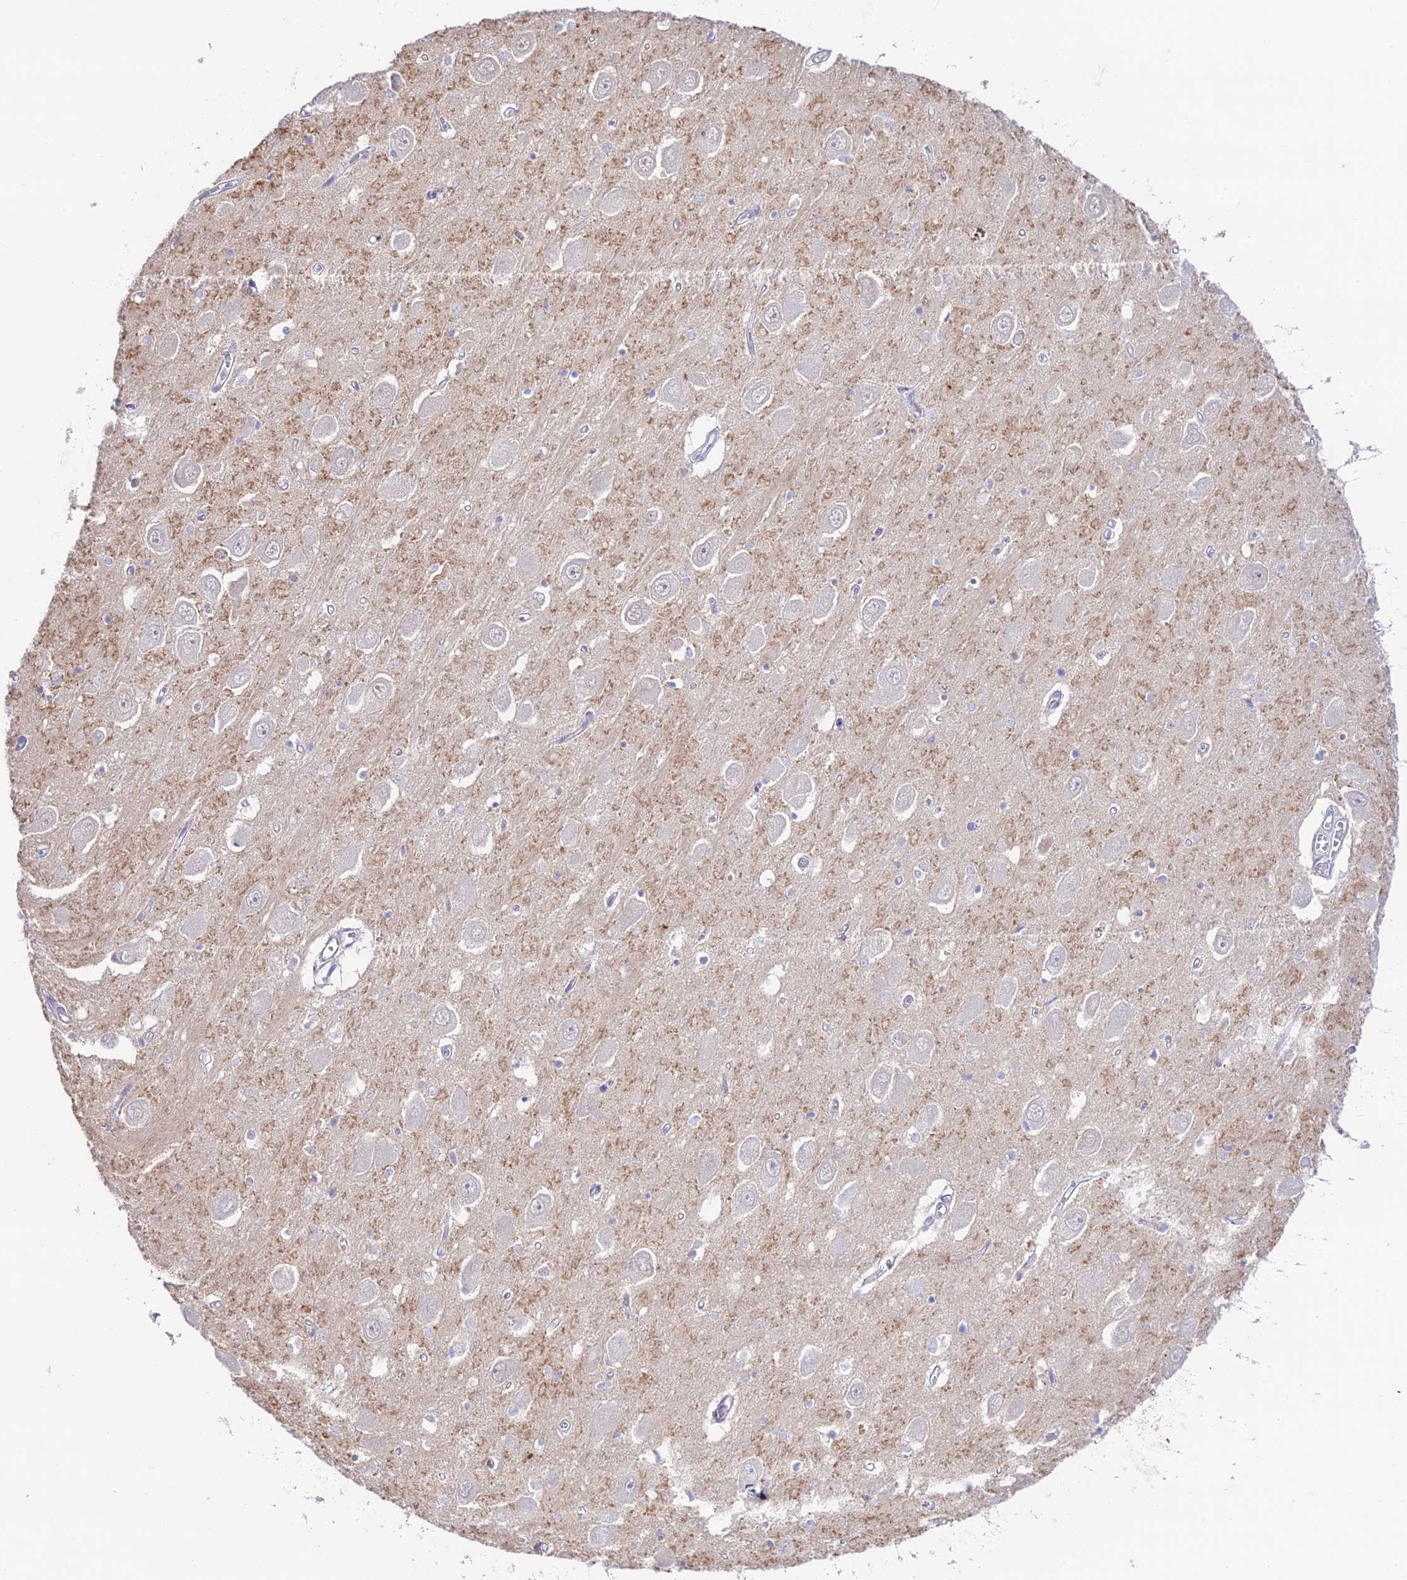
{"staining": {"intensity": "negative", "quantity": "none", "location": "none"}, "tissue": "hippocampus", "cell_type": "Glial cells", "image_type": "normal", "snomed": [{"axis": "morphology", "description": "Normal tissue, NOS"}, {"axis": "topography", "description": "Hippocampus"}], "caption": "Glial cells are negative for protein expression in benign human hippocampus. (DAB immunohistochemistry, high magnification).", "gene": "NLRP9", "patient": {"sex": "male", "age": 70}}